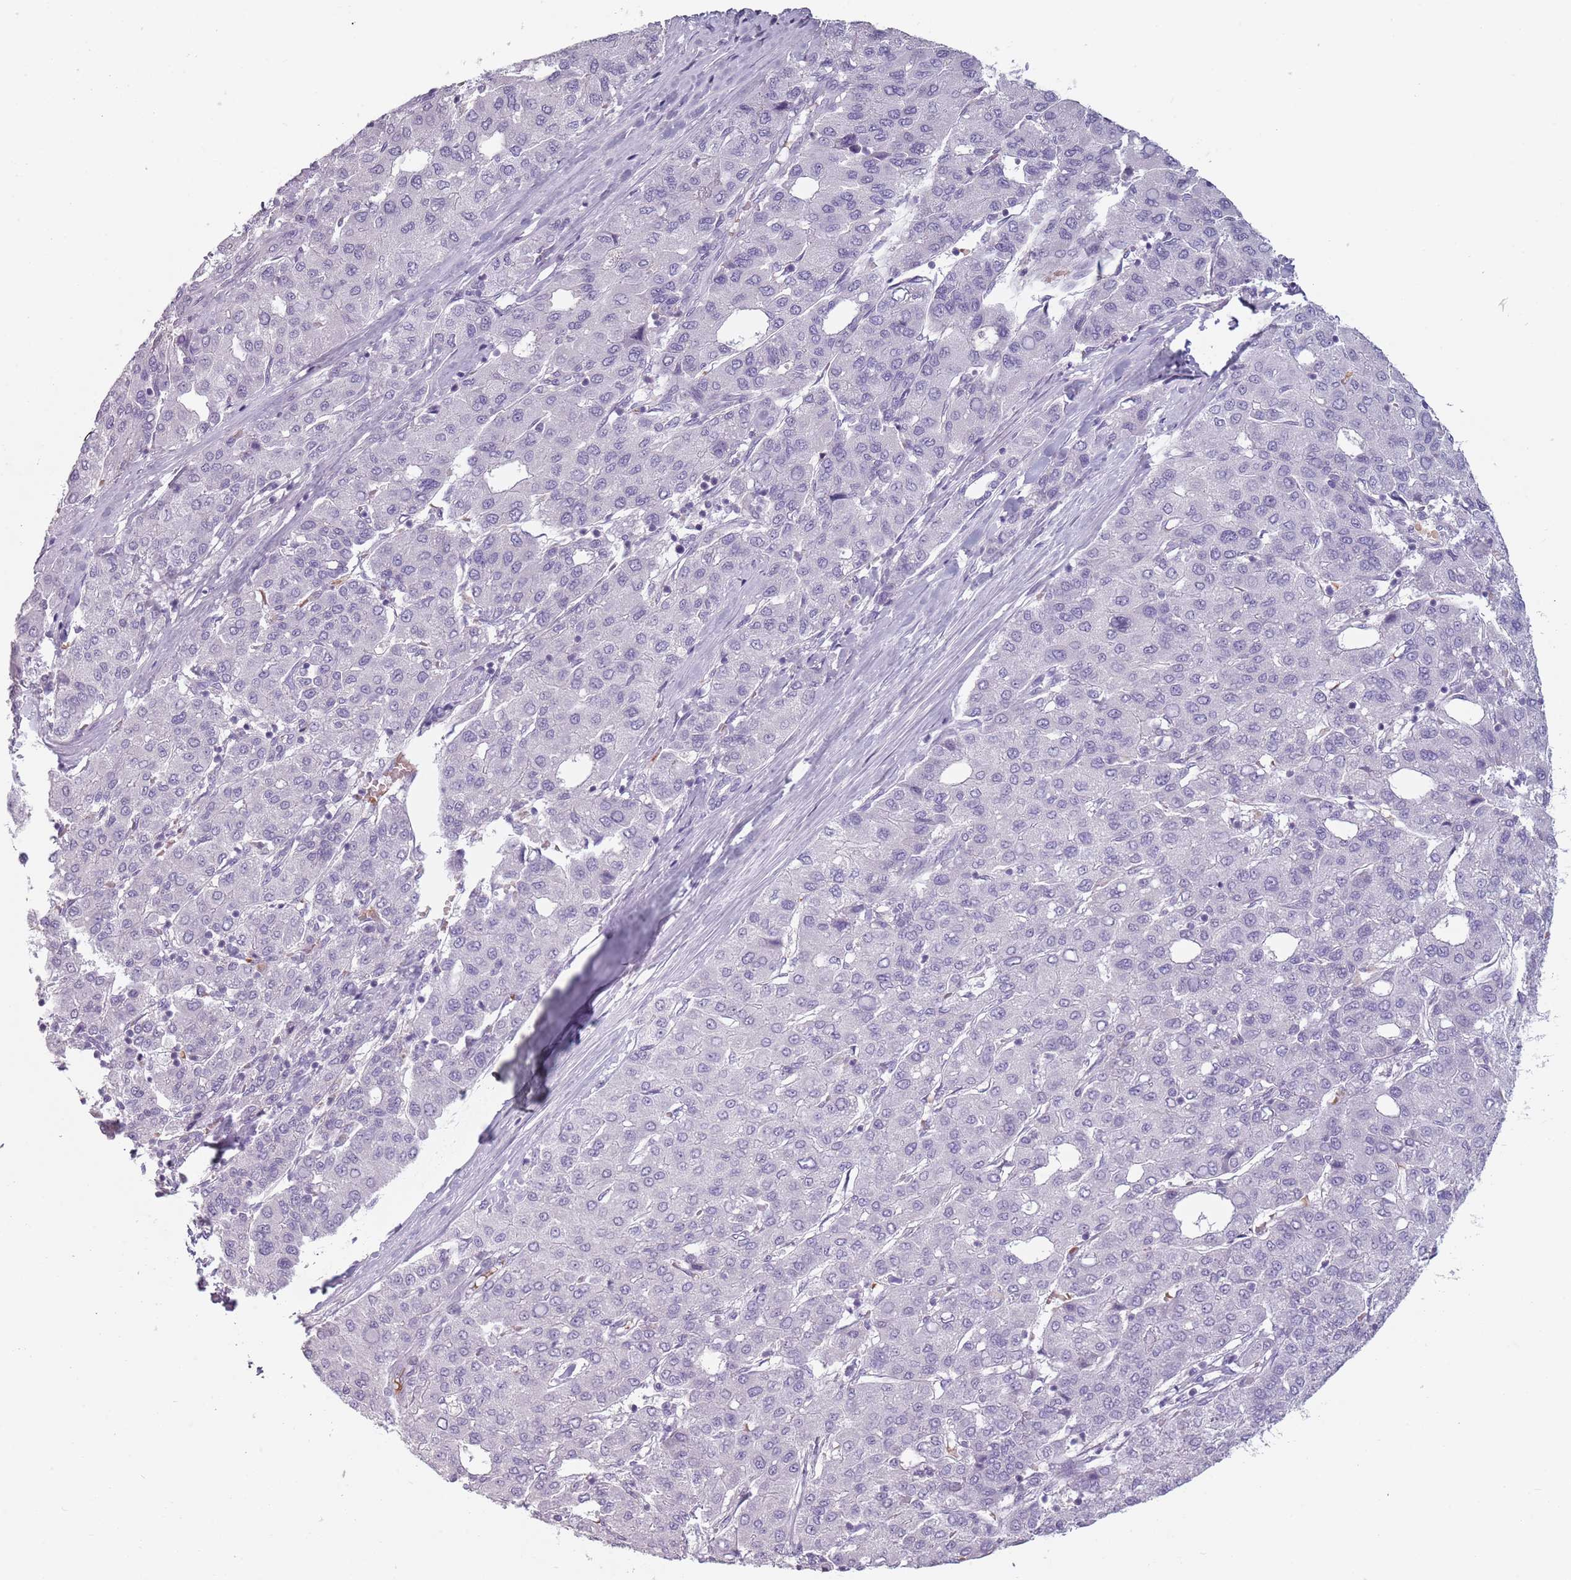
{"staining": {"intensity": "negative", "quantity": "none", "location": "none"}, "tissue": "liver cancer", "cell_type": "Tumor cells", "image_type": "cancer", "snomed": [{"axis": "morphology", "description": "Carcinoma, Hepatocellular, NOS"}, {"axis": "topography", "description": "Liver"}], "caption": "This is an immunohistochemistry (IHC) image of human hepatocellular carcinoma (liver). There is no positivity in tumor cells.", "gene": "PIEZO1", "patient": {"sex": "male", "age": 65}}